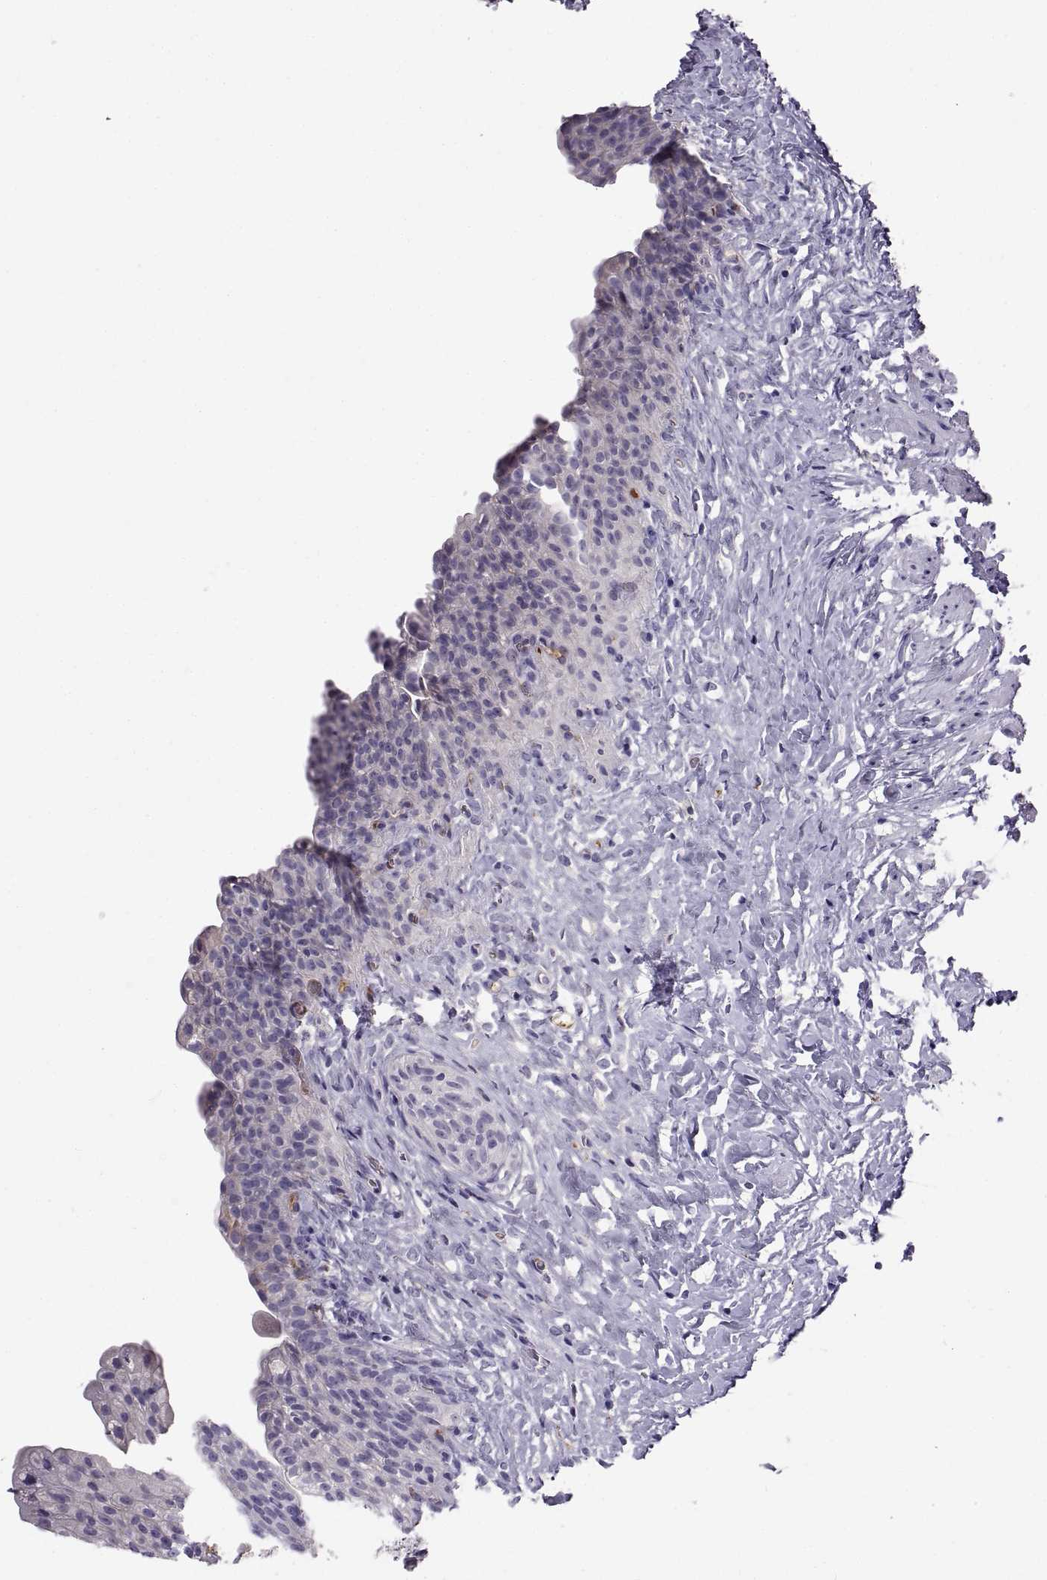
{"staining": {"intensity": "negative", "quantity": "none", "location": "none"}, "tissue": "urinary bladder", "cell_type": "Urothelial cells", "image_type": "normal", "snomed": [{"axis": "morphology", "description": "Normal tissue, NOS"}, {"axis": "topography", "description": "Urinary bladder"}], "caption": "An image of urinary bladder stained for a protein reveals no brown staining in urothelial cells.", "gene": "ADAM32", "patient": {"sex": "male", "age": 76}}